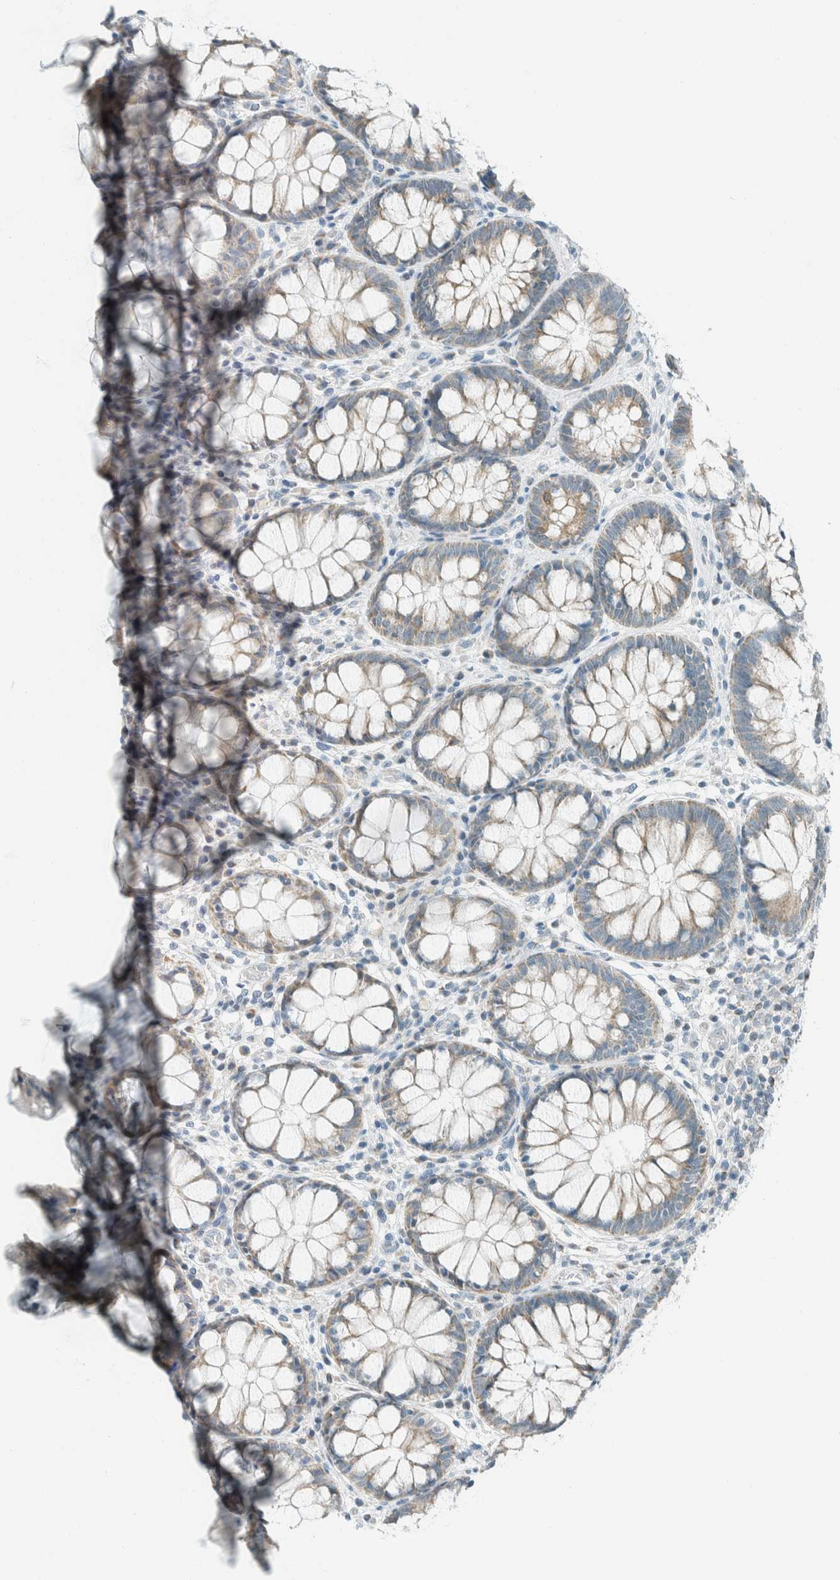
{"staining": {"intensity": "moderate", "quantity": "25%-75%", "location": "cytoplasmic/membranous"}, "tissue": "rectum", "cell_type": "Glandular cells", "image_type": "normal", "snomed": [{"axis": "morphology", "description": "Normal tissue, NOS"}, {"axis": "topography", "description": "Rectum"}], "caption": "IHC of benign rectum displays medium levels of moderate cytoplasmic/membranous expression in about 25%-75% of glandular cells. The protein is stained brown, and the nuclei are stained in blue (DAB IHC with brightfield microscopy, high magnification).", "gene": "AARSD1", "patient": {"sex": "male", "age": 64}}